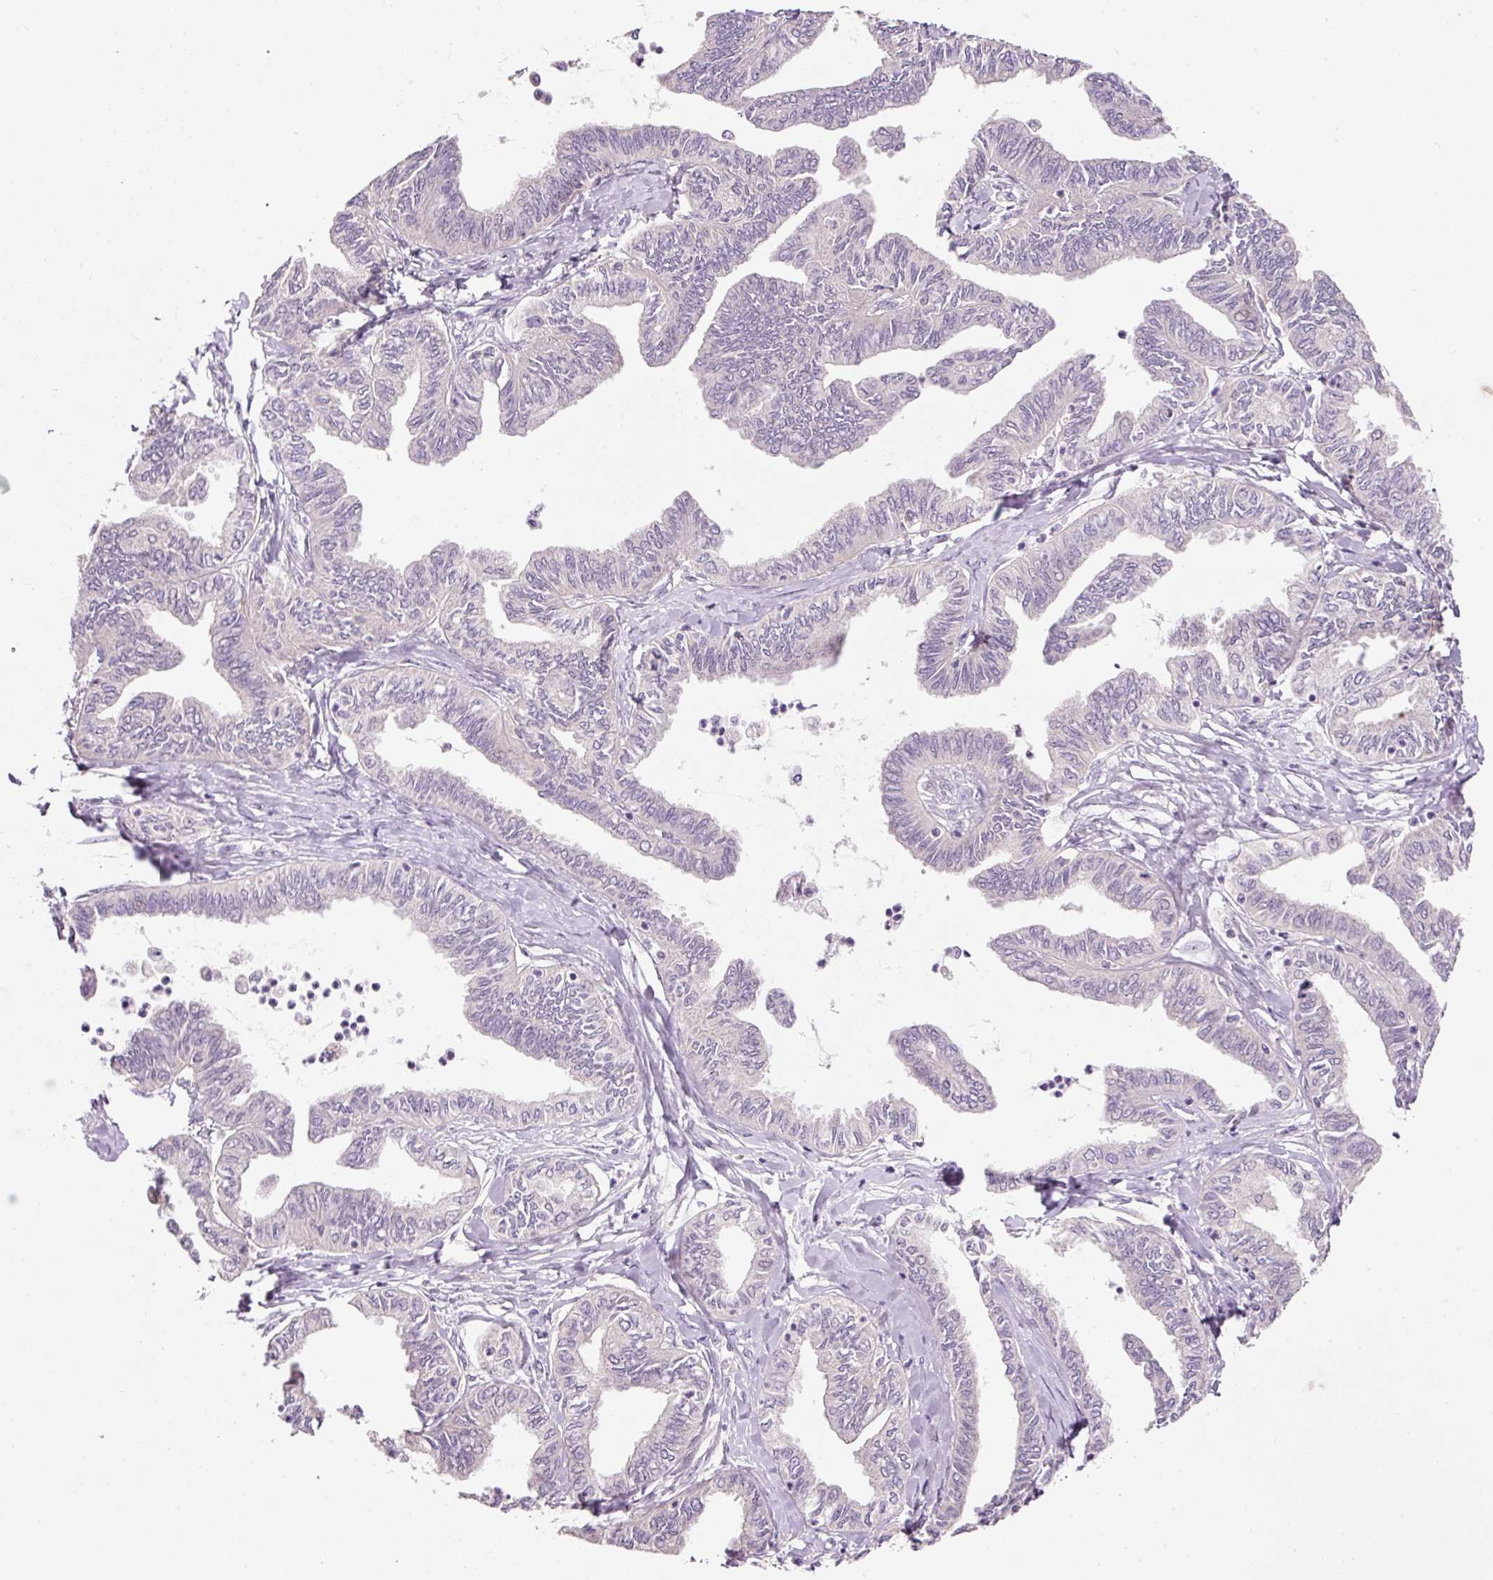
{"staining": {"intensity": "negative", "quantity": "none", "location": "none"}, "tissue": "ovarian cancer", "cell_type": "Tumor cells", "image_type": "cancer", "snomed": [{"axis": "morphology", "description": "Carcinoma, endometroid"}, {"axis": "topography", "description": "Ovary"}], "caption": "This is a photomicrograph of immunohistochemistry (IHC) staining of ovarian cancer, which shows no expression in tumor cells. Brightfield microscopy of immunohistochemistry stained with DAB (3,3'-diaminobenzidine) (brown) and hematoxylin (blue), captured at high magnification.", "gene": "TENT5C", "patient": {"sex": "female", "age": 70}}